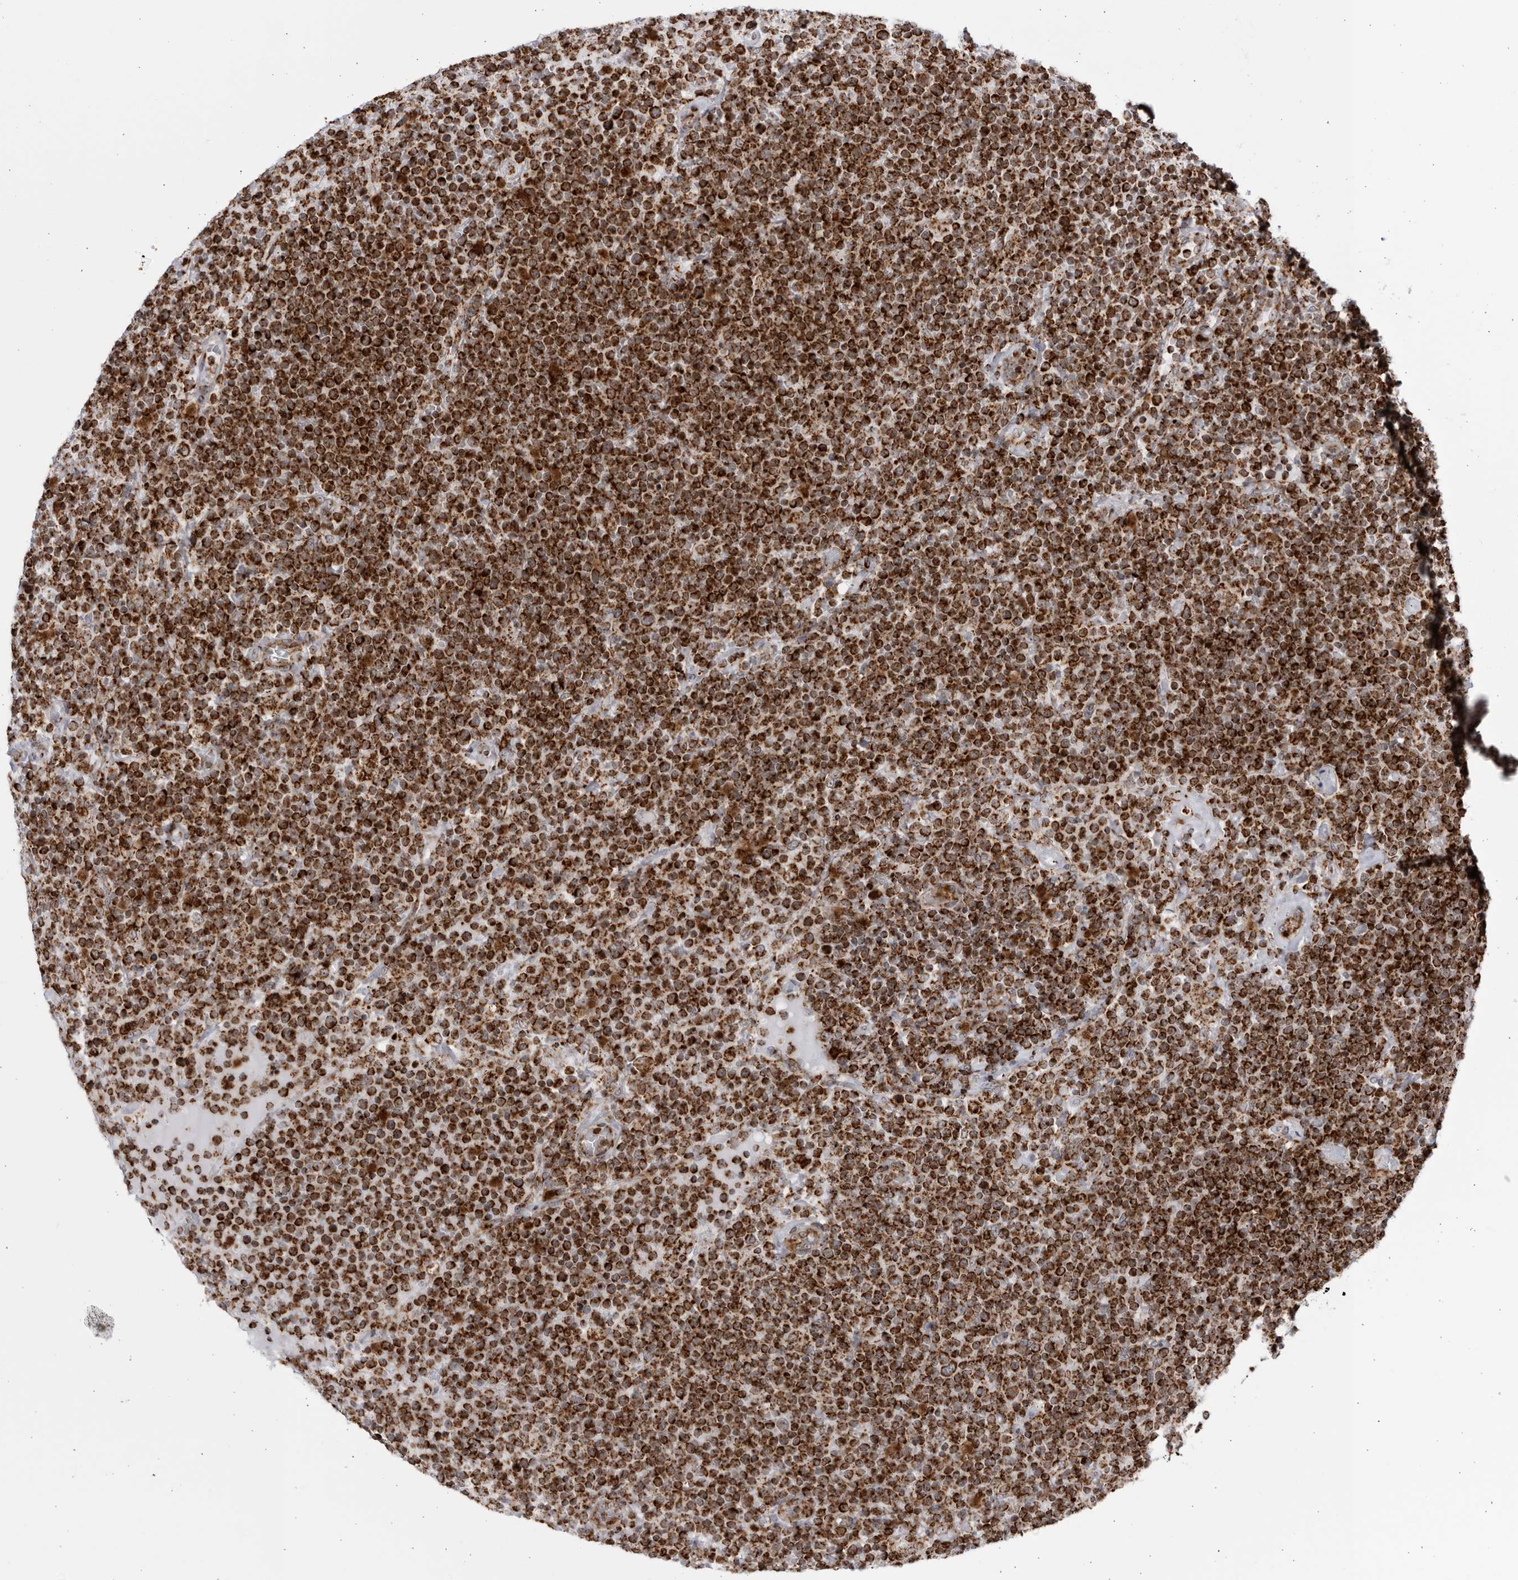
{"staining": {"intensity": "strong", "quantity": ">75%", "location": "cytoplasmic/membranous"}, "tissue": "lymphoma", "cell_type": "Tumor cells", "image_type": "cancer", "snomed": [{"axis": "morphology", "description": "Malignant lymphoma, non-Hodgkin's type, High grade"}, {"axis": "topography", "description": "Lymph node"}], "caption": "A photomicrograph of human high-grade malignant lymphoma, non-Hodgkin's type stained for a protein demonstrates strong cytoplasmic/membranous brown staining in tumor cells. (IHC, brightfield microscopy, high magnification).", "gene": "RBM34", "patient": {"sex": "male", "age": 61}}